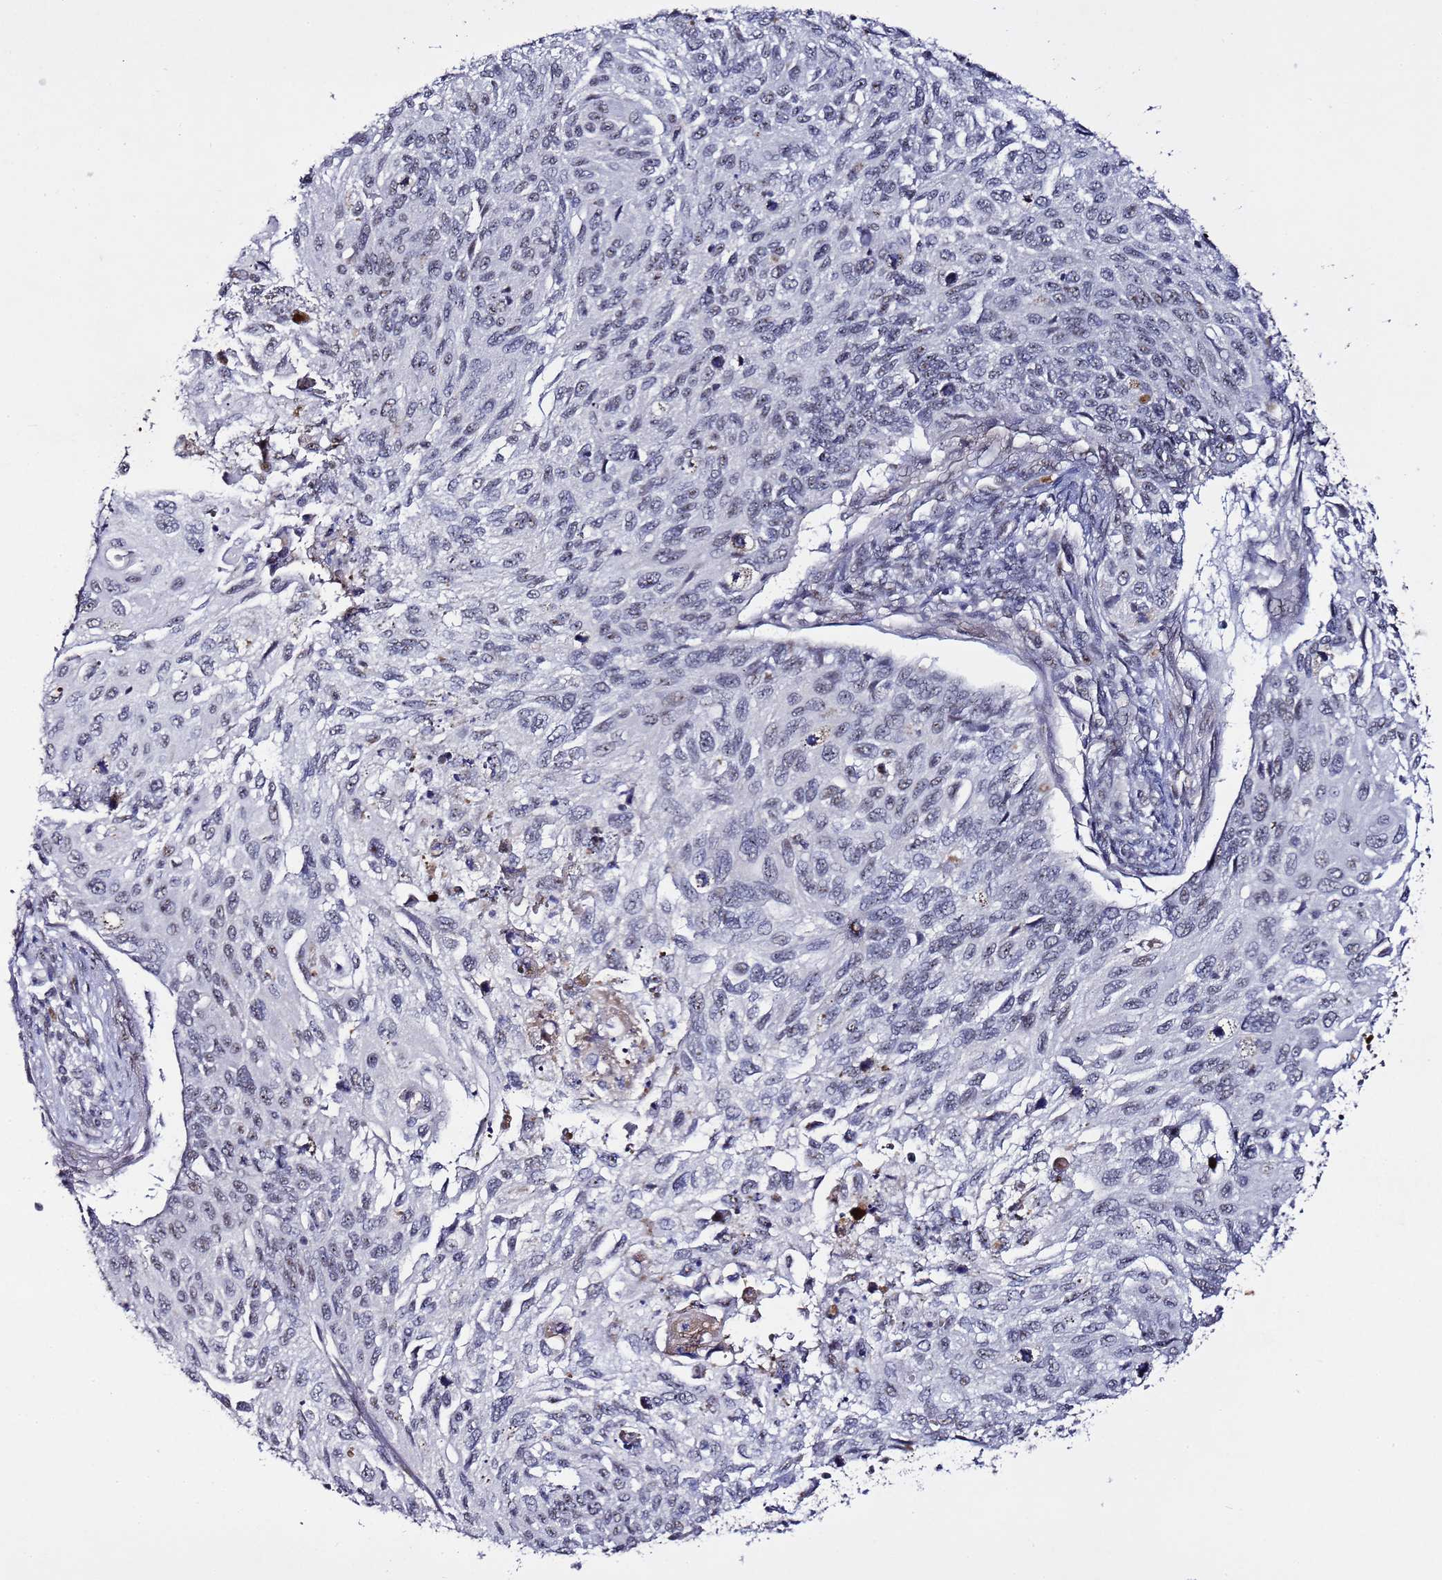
{"staining": {"intensity": "negative", "quantity": "none", "location": "none"}, "tissue": "cervical cancer", "cell_type": "Tumor cells", "image_type": "cancer", "snomed": [{"axis": "morphology", "description": "Squamous cell carcinoma, NOS"}, {"axis": "topography", "description": "Cervix"}], "caption": "This is an immunohistochemistry histopathology image of cervical squamous cell carcinoma. There is no staining in tumor cells.", "gene": "PSMA7", "patient": {"sex": "female", "age": 70}}